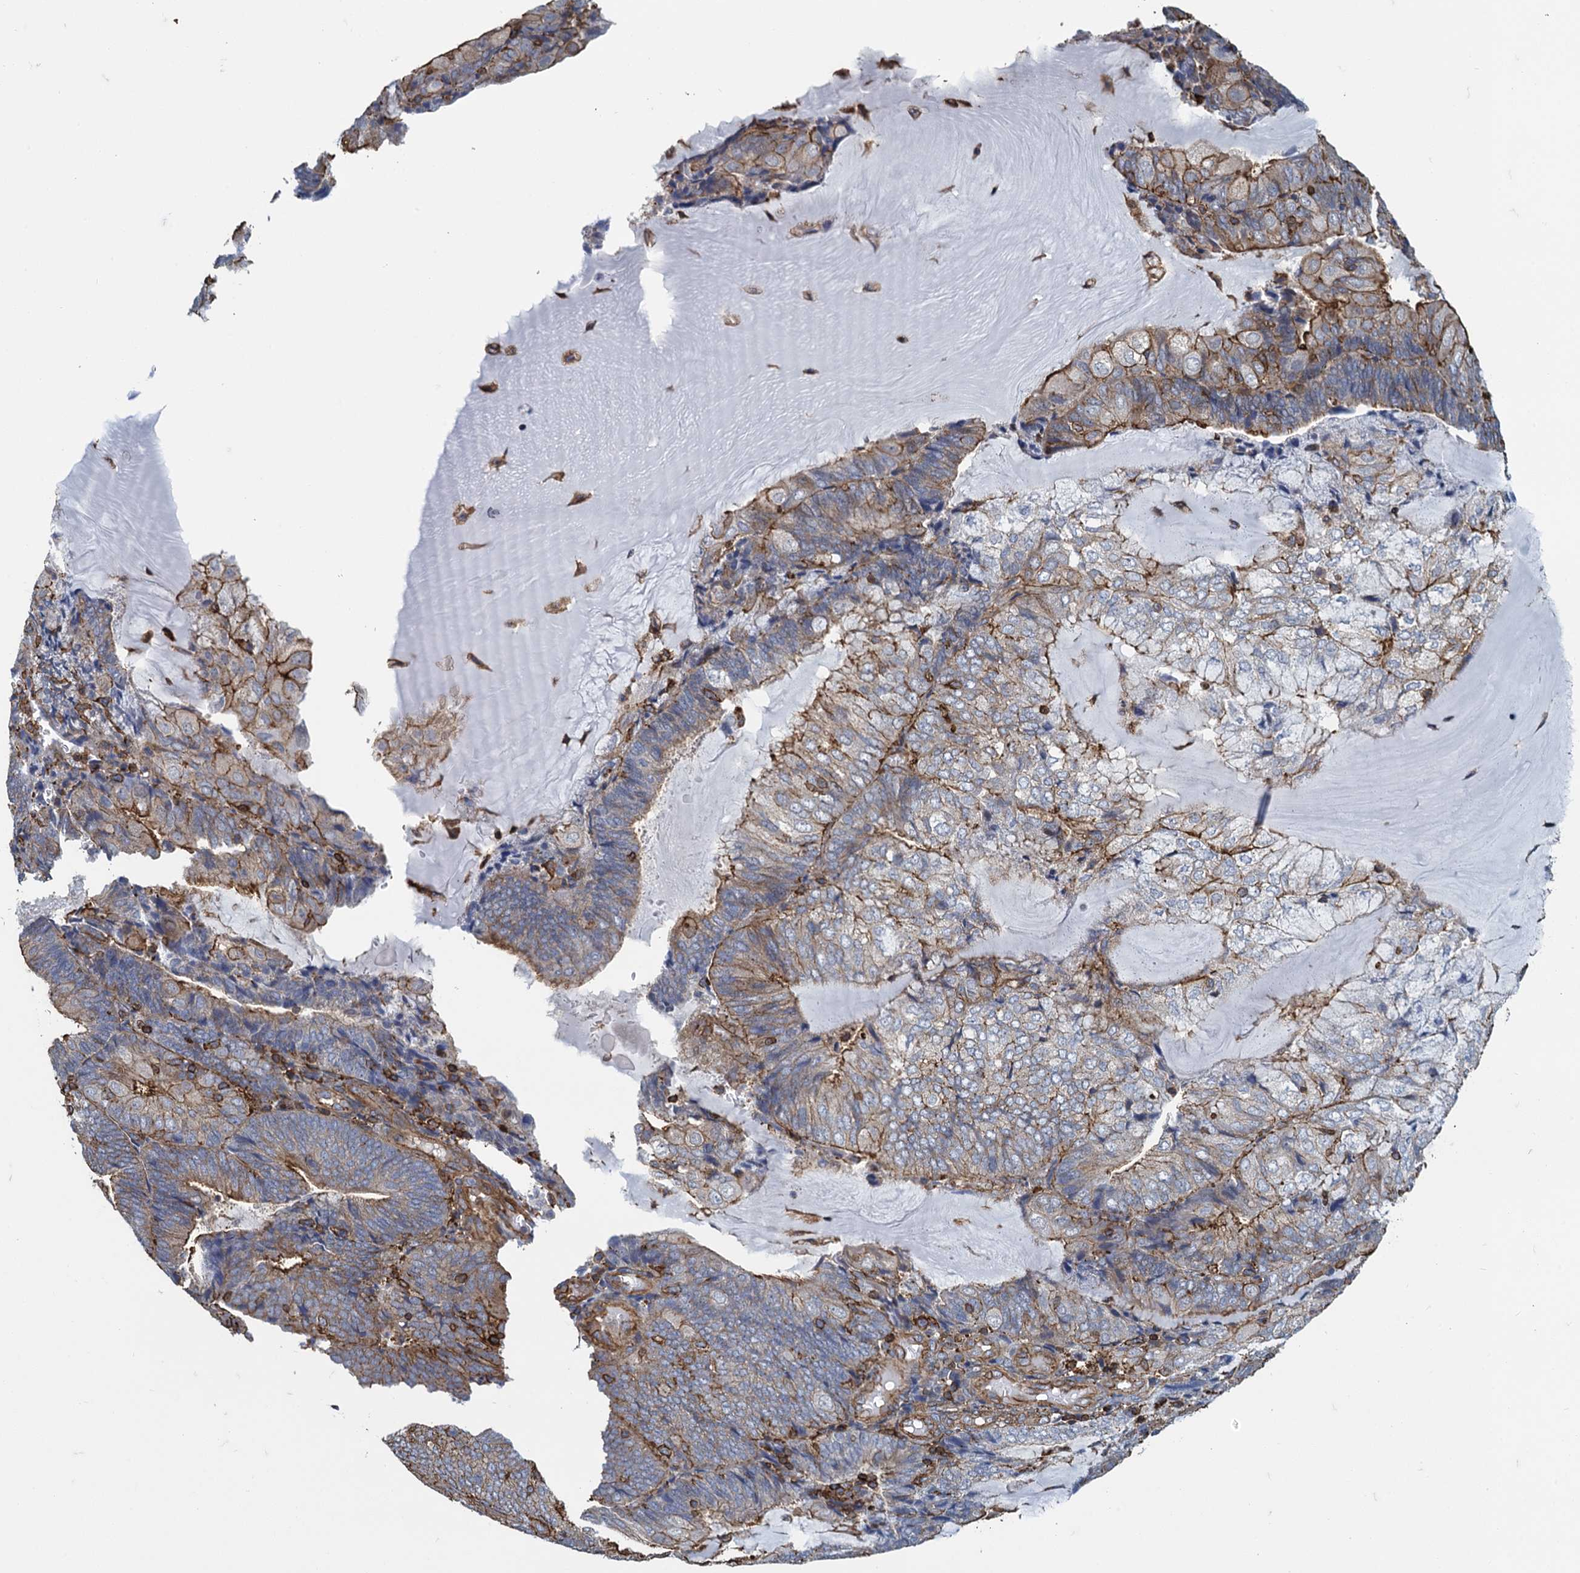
{"staining": {"intensity": "moderate", "quantity": "25%-75%", "location": "cytoplasmic/membranous"}, "tissue": "endometrial cancer", "cell_type": "Tumor cells", "image_type": "cancer", "snomed": [{"axis": "morphology", "description": "Adenocarcinoma, NOS"}, {"axis": "topography", "description": "Endometrium"}], "caption": "The micrograph displays immunohistochemical staining of endometrial adenocarcinoma. There is moderate cytoplasmic/membranous expression is appreciated in approximately 25%-75% of tumor cells.", "gene": "PROSER2", "patient": {"sex": "female", "age": 81}}